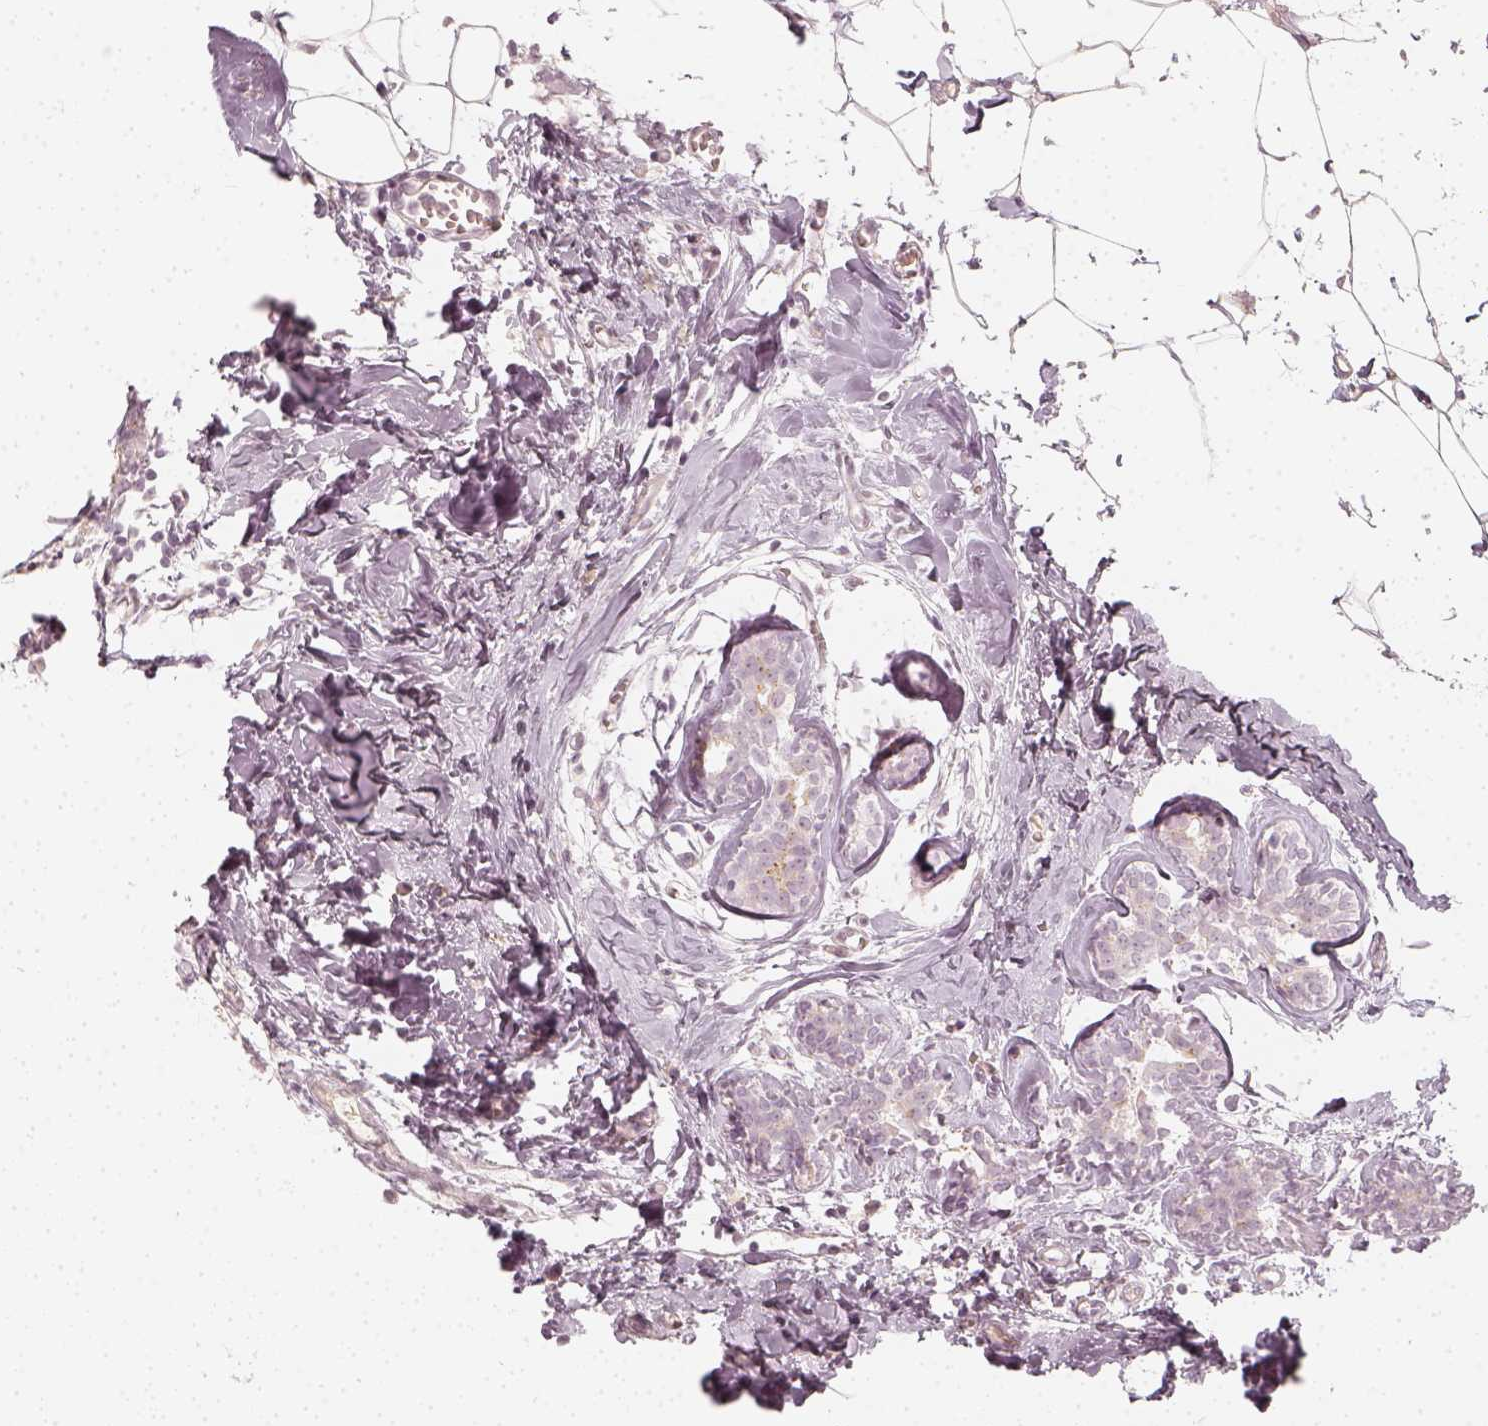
{"staining": {"intensity": "negative", "quantity": "none", "location": "none"}, "tissue": "breast cancer", "cell_type": "Tumor cells", "image_type": "cancer", "snomed": [{"axis": "morphology", "description": "Duct carcinoma"}, {"axis": "topography", "description": "Breast"}], "caption": "Tumor cells show no significant protein positivity in invasive ductal carcinoma (breast).", "gene": "DSG4", "patient": {"sex": "female", "age": 38}}